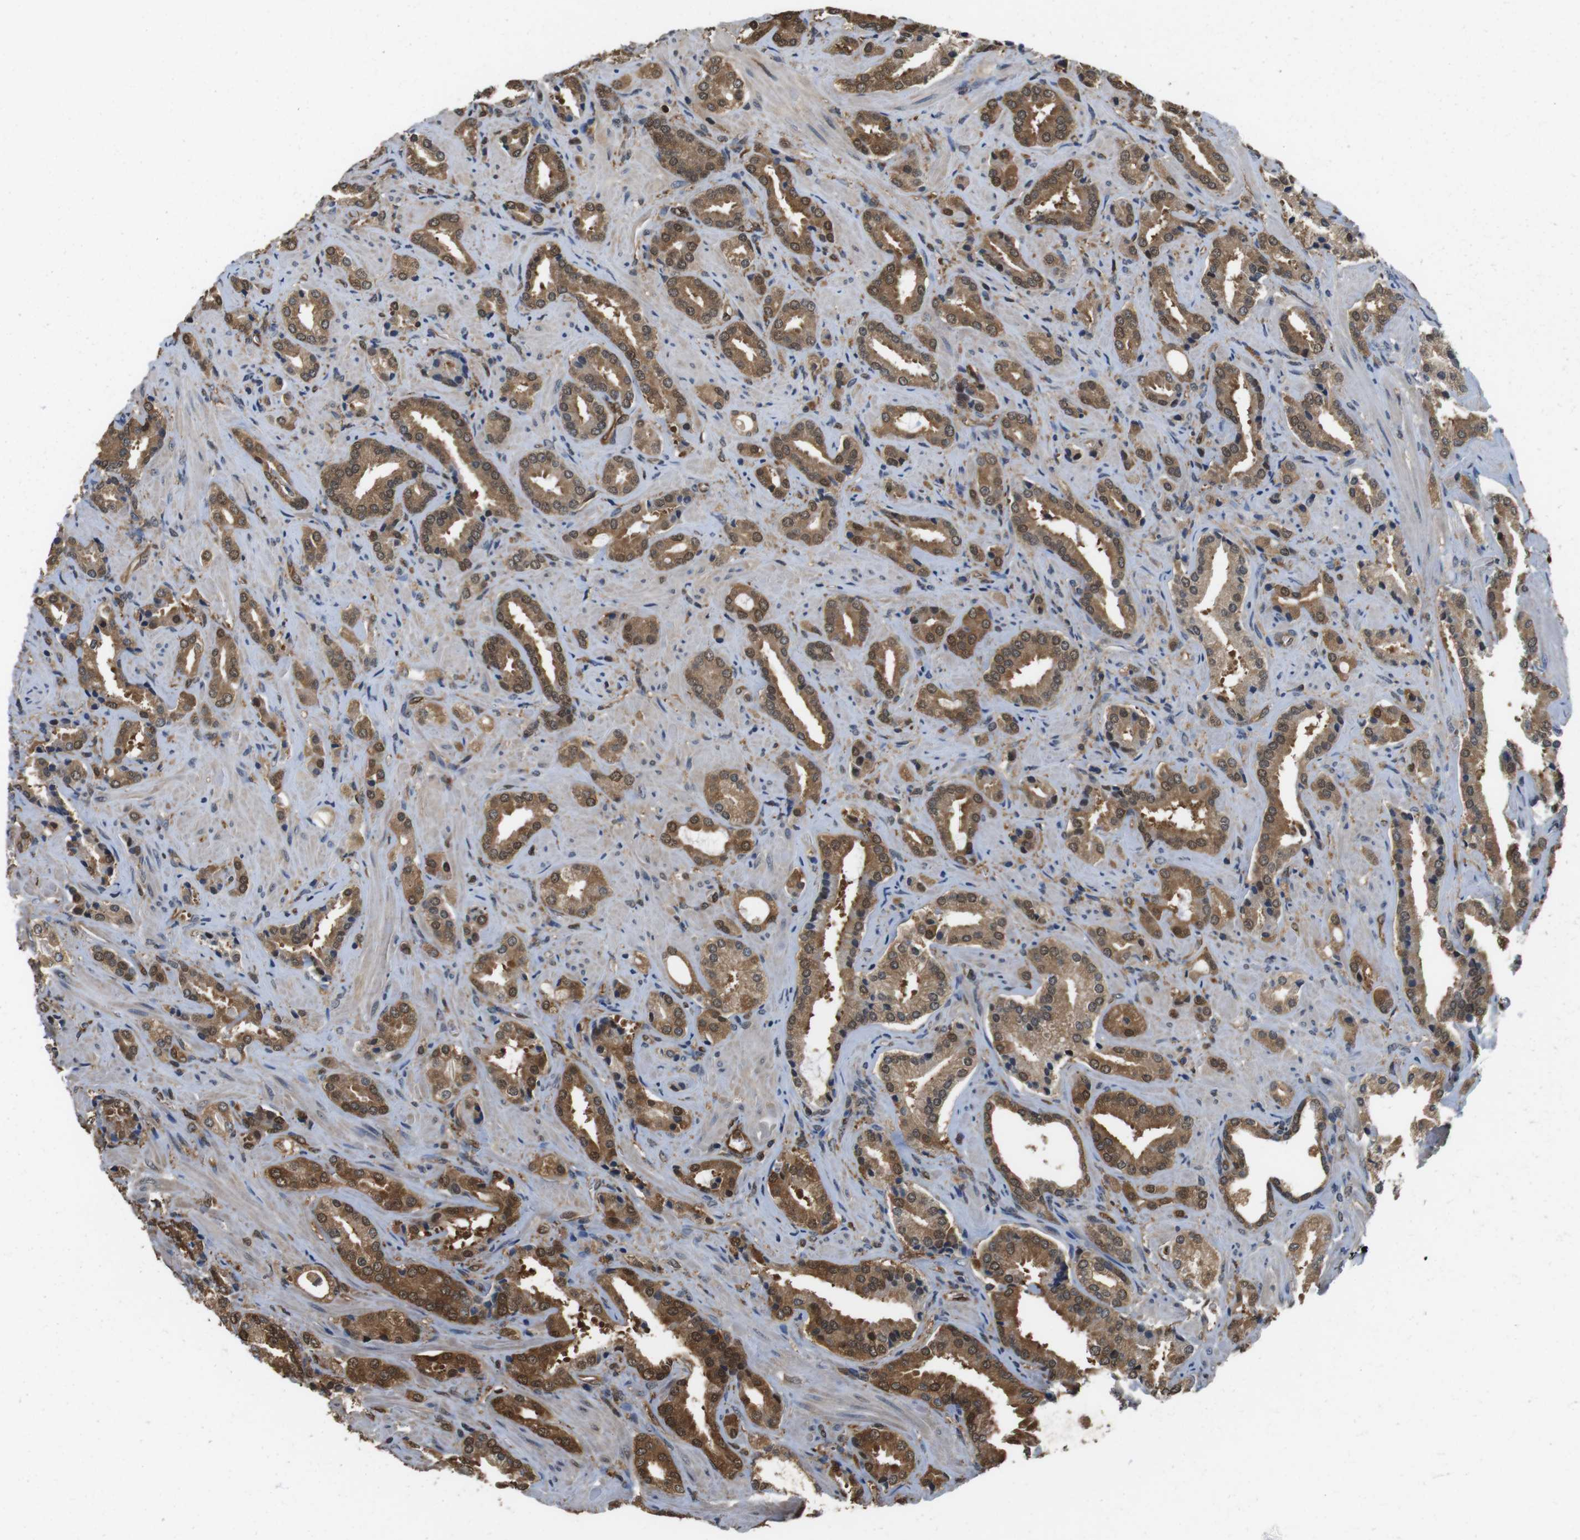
{"staining": {"intensity": "moderate", "quantity": ">75%", "location": "cytoplasmic/membranous,nuclear"}, "tissue": "prostate cancer", "cell_type": "Tumor cells", "image_type": "cancer", "snomed": [{"axis": "morphology", "description": "Adenocarcinoma, High grade"}, {"axis": "topography", "description": "Prostate"}], "caption": "A histopathology image of human prostate cancer (high-grade adenocarcinoma) stained for a protein demonstrates moderate cytoplasmic/membranous and nuclear brown staining in tumor cells. (DAB = brown stain, brightfield microscopy at high magnification).", "gene": "LDHA", "patient": {"sex": "male", "age": 64}}